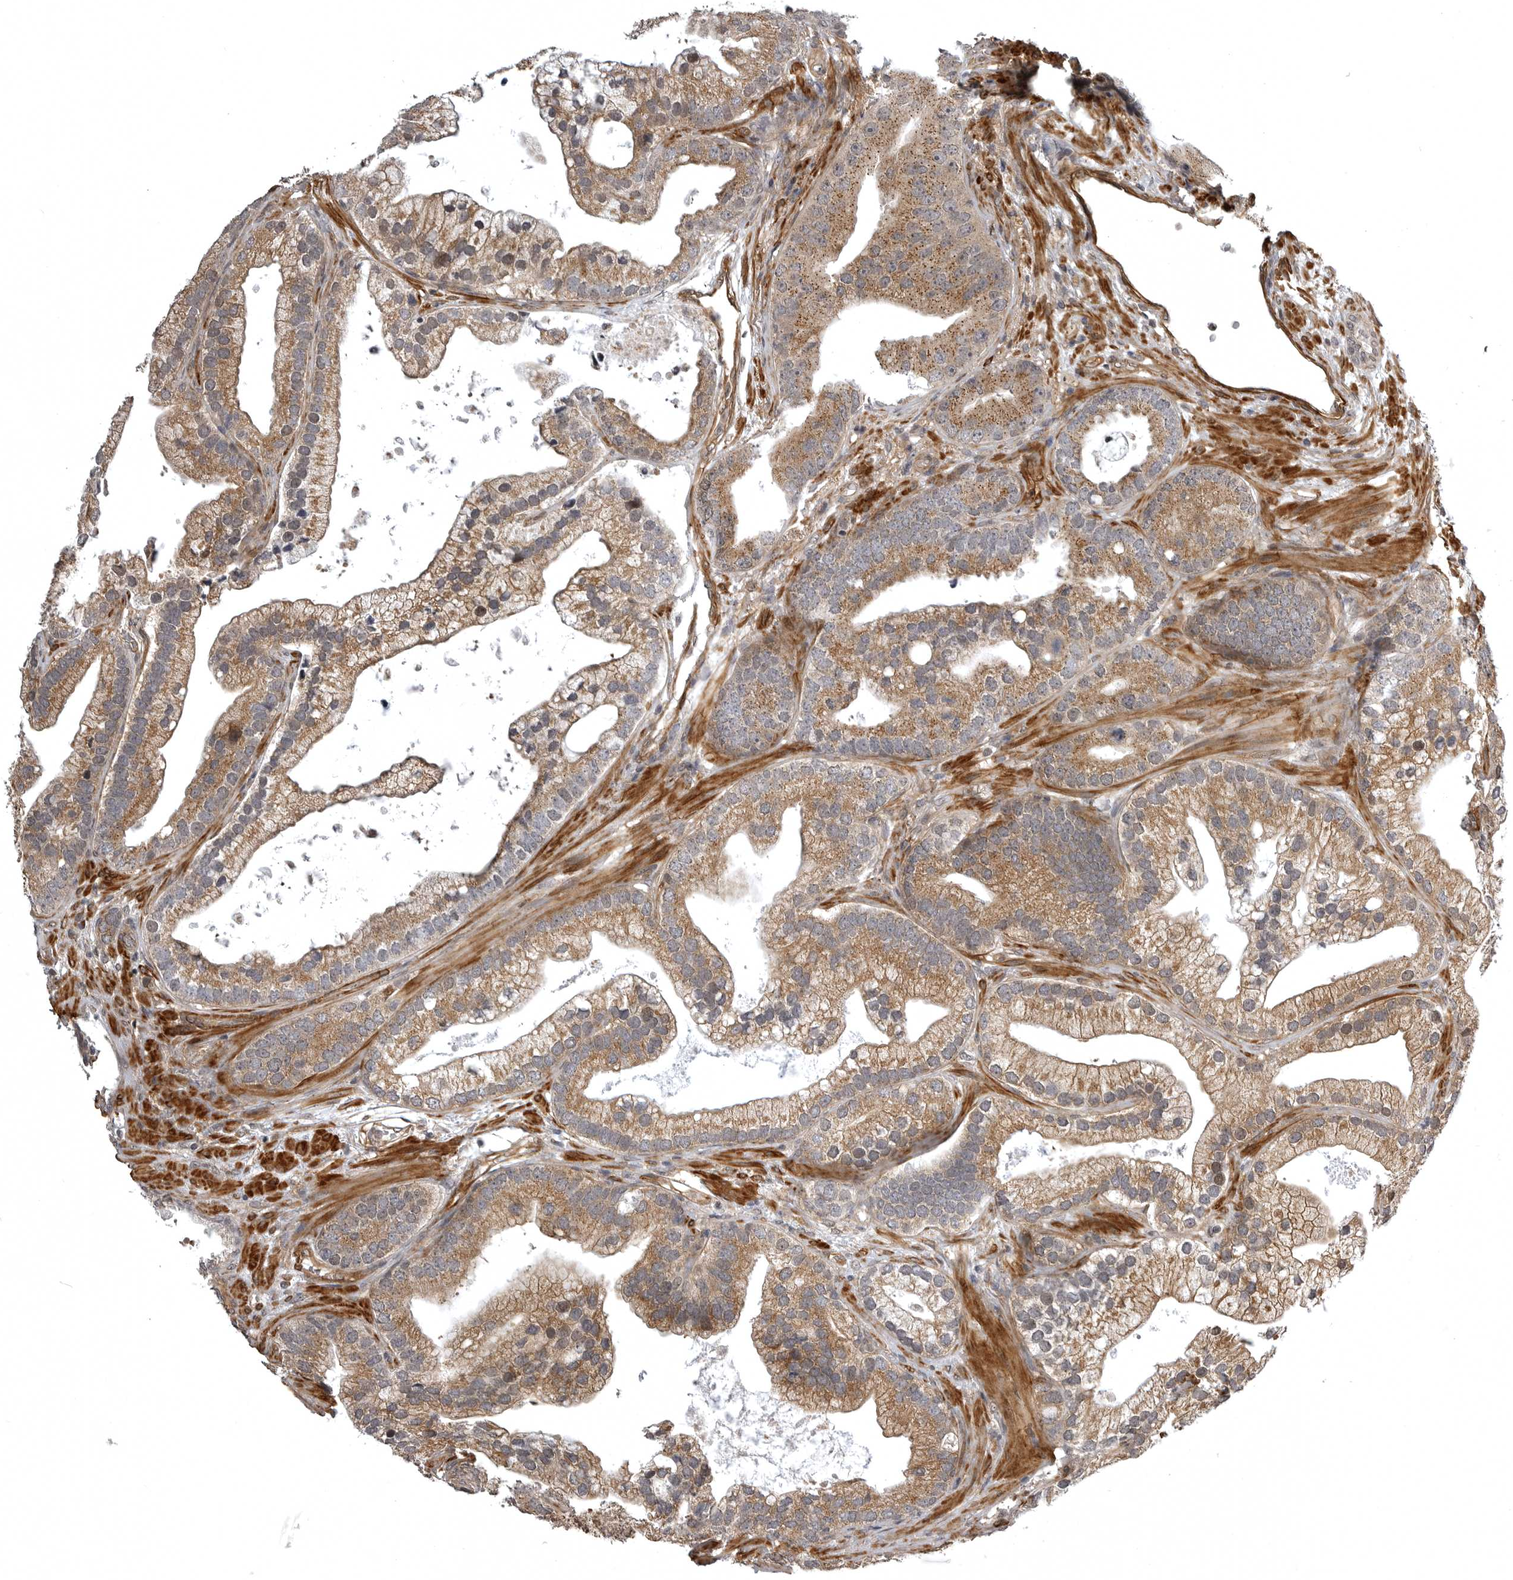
{"staining": {"intensity": "moderate", "quantity": ">75%", "location": "cytoplasmic/membranous"}, "tissue": "prostate cancer", "cell_type": "Tumor cells", "image_type": "cancer", "snomed": [{"axis": "morphology", "description": "Adenocarcinoma, High grade"}, {"axis": "topography", "description": "Prostate"}], "caption": "The histopathology image exhibits immunohistochemical staining of prostate cancer (adenocarcinoma (high-grade)). There is moderate cytoplasmic/membranous positivity is present in approximately >75% of tumor cells. The staining was performed using DAB (3,3'-diaminobenzidine), with brown indicating positive protein expression. Nuclei are stained blue with hematoxylin.", "gene": "SNX16", "patient": {"sex": "male", "age": 70}}